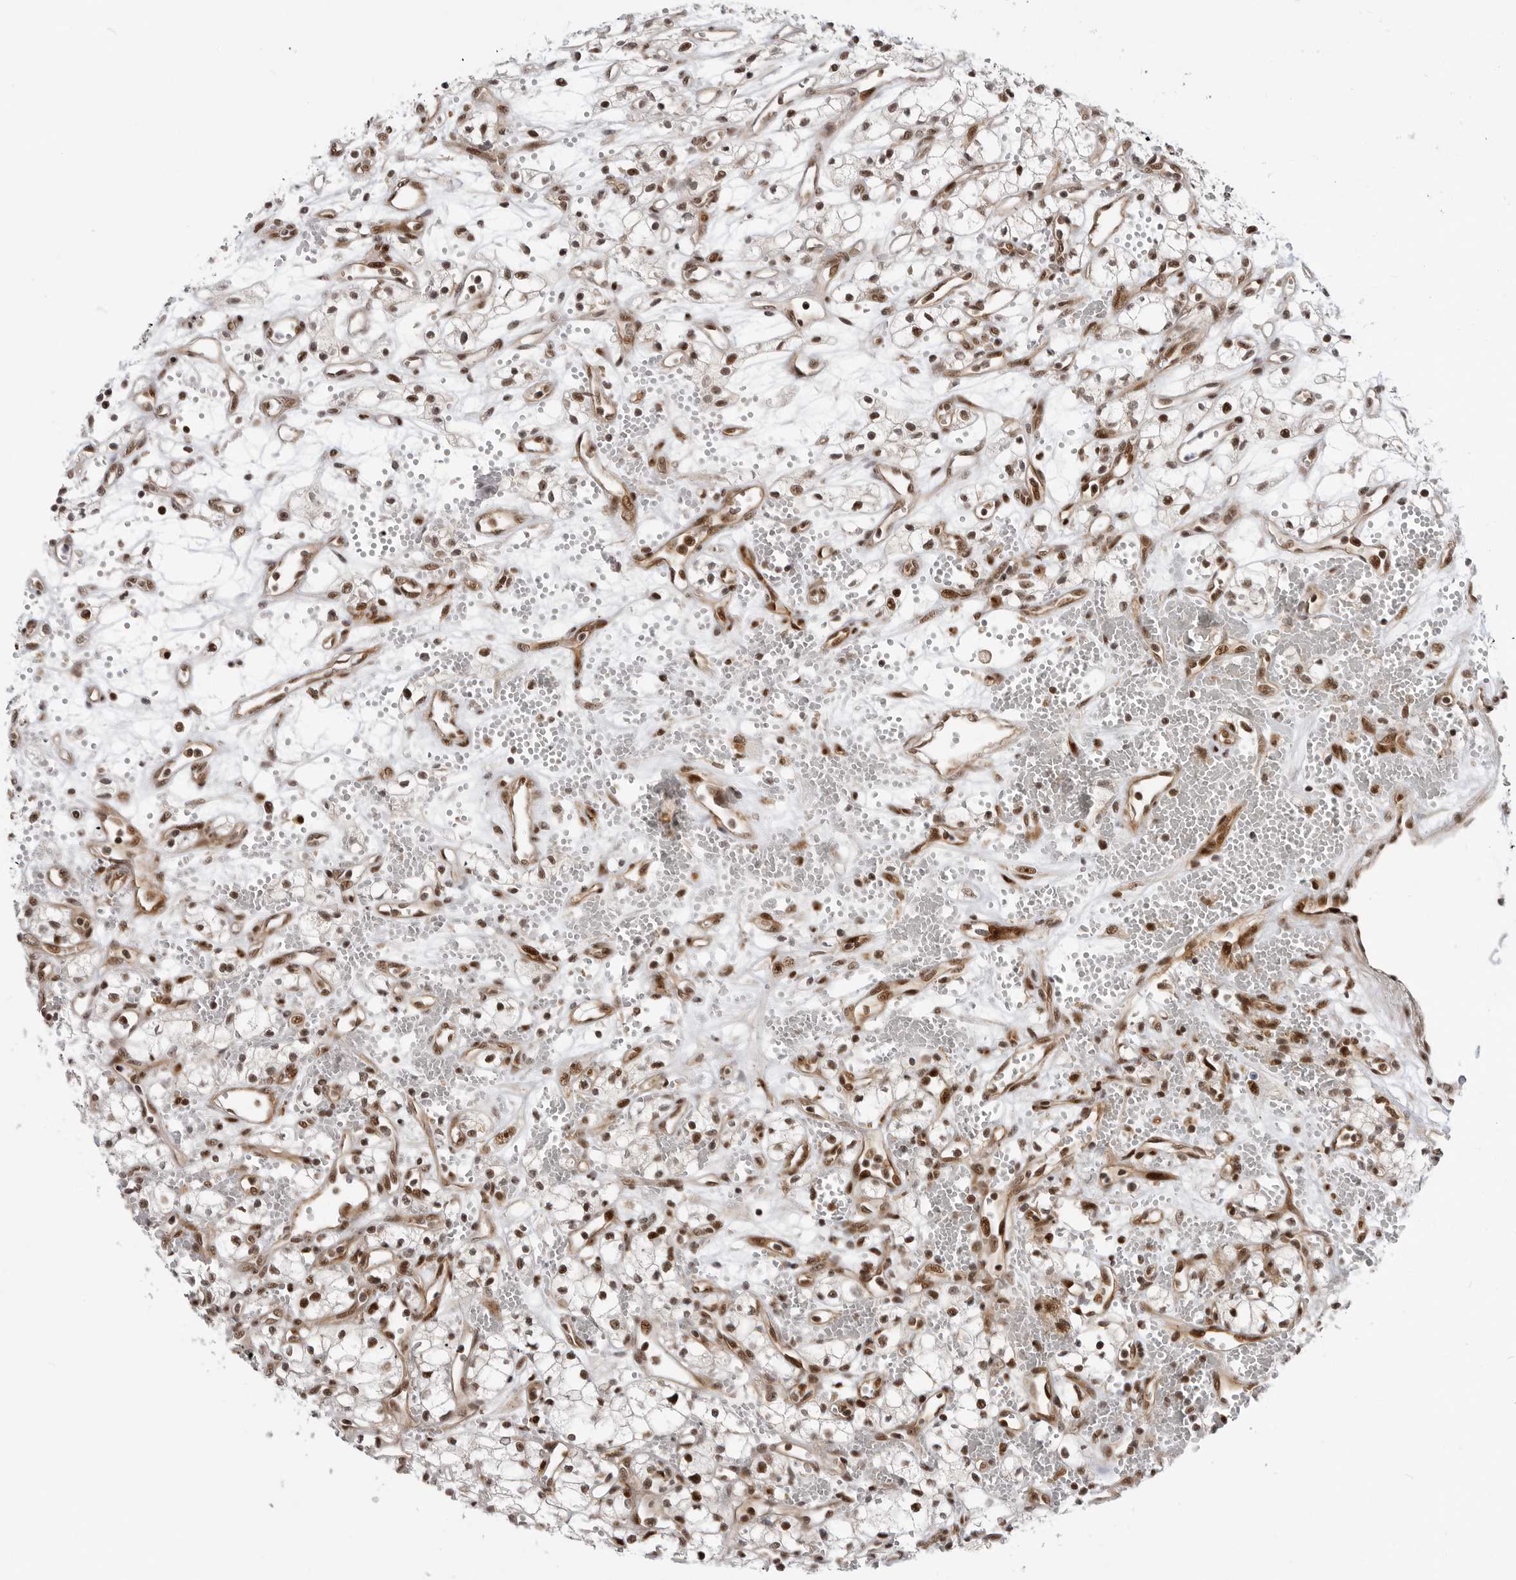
{"staining": {"intensity": "strong", "quantity": ">75%", "location": "nuclear"}, "tissue": "renal cancer", "cell_type": "Tumor cells", "image_type": "cancer", "snomed": [{"axis": "morphology", "description": "Adenocarcinoma, NOS"}, {"axis": "topography", "description": "Kidney"}], "caption": "Human adenocarcinoma (renal) stained for a protein (brown) reveals strong nuclear positive positivity in about >75% of tumor cells.", "gene": "GPATCH2", "patient": {"sex": "male", "age": 59}}